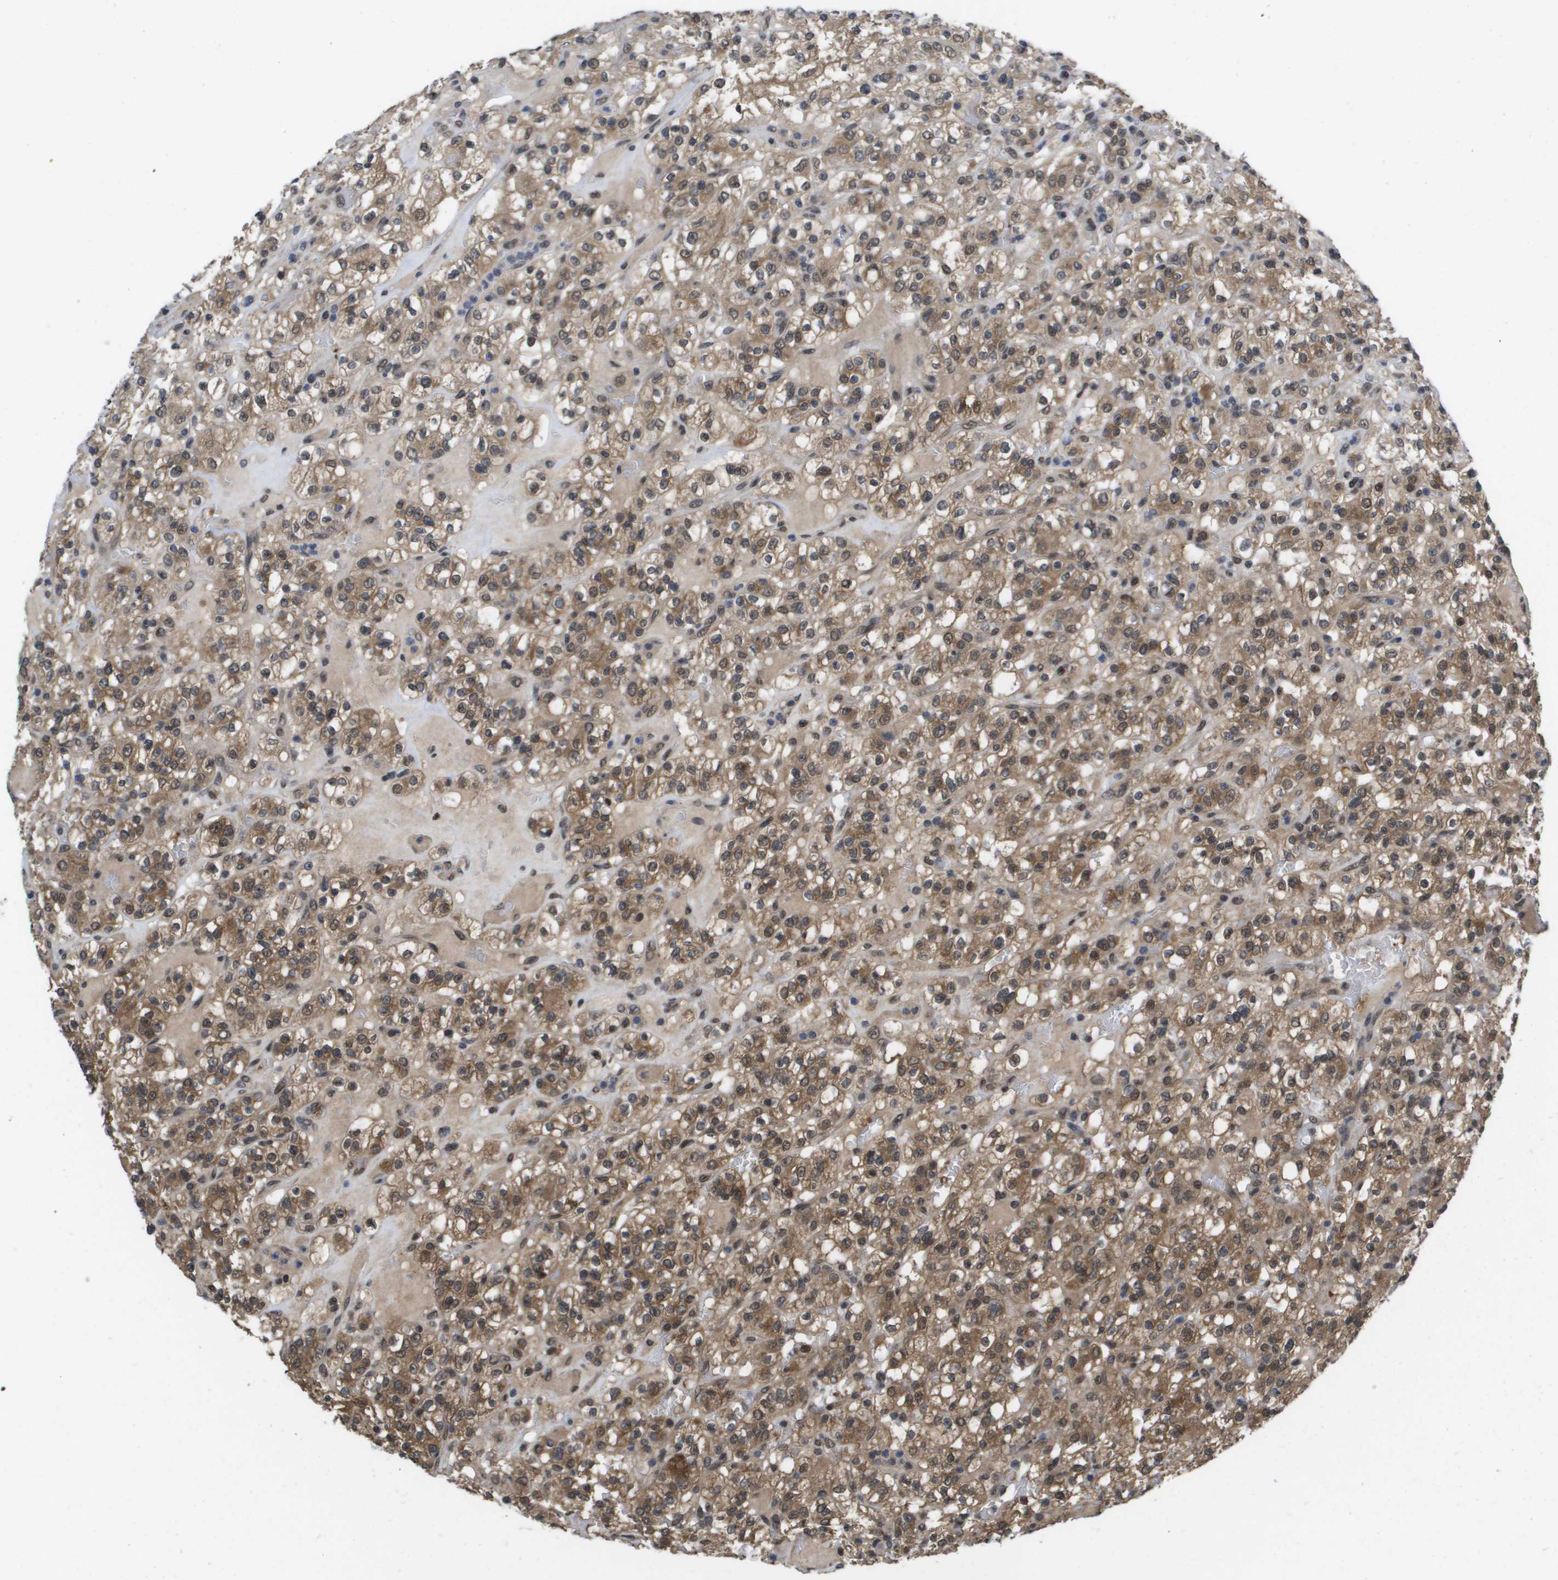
{"staining": {"intensity": "moderate", "quantity": ">75%", "location": "cytoplasmic/membranous,nuclear"}, "tissue": "renal cancer", "cell_type": "Tumor cells", "image_type": "cancer", "snomed": [{"axis": "morphology", "description": "Normal tissue, NOS"}, {"axis": "morphology", "description": "Adenocarcinoma, NOS"}, {"axis": "topography", "description": "Kidney"}], "caption": "High-magnification brightfield microscopy of adenocarcinoma (renal) stained with DAB (3,3'-diaminobenzidine) (brown) and counterstained with hematoxylin (blue). tumor cells exhibit moderate cytoplasmic/membranous and nuclear positivity is appreciated in approximately>75% of cells.", "gene": "AMBRA1", "patient": {"sex": "female", "age": 72}}